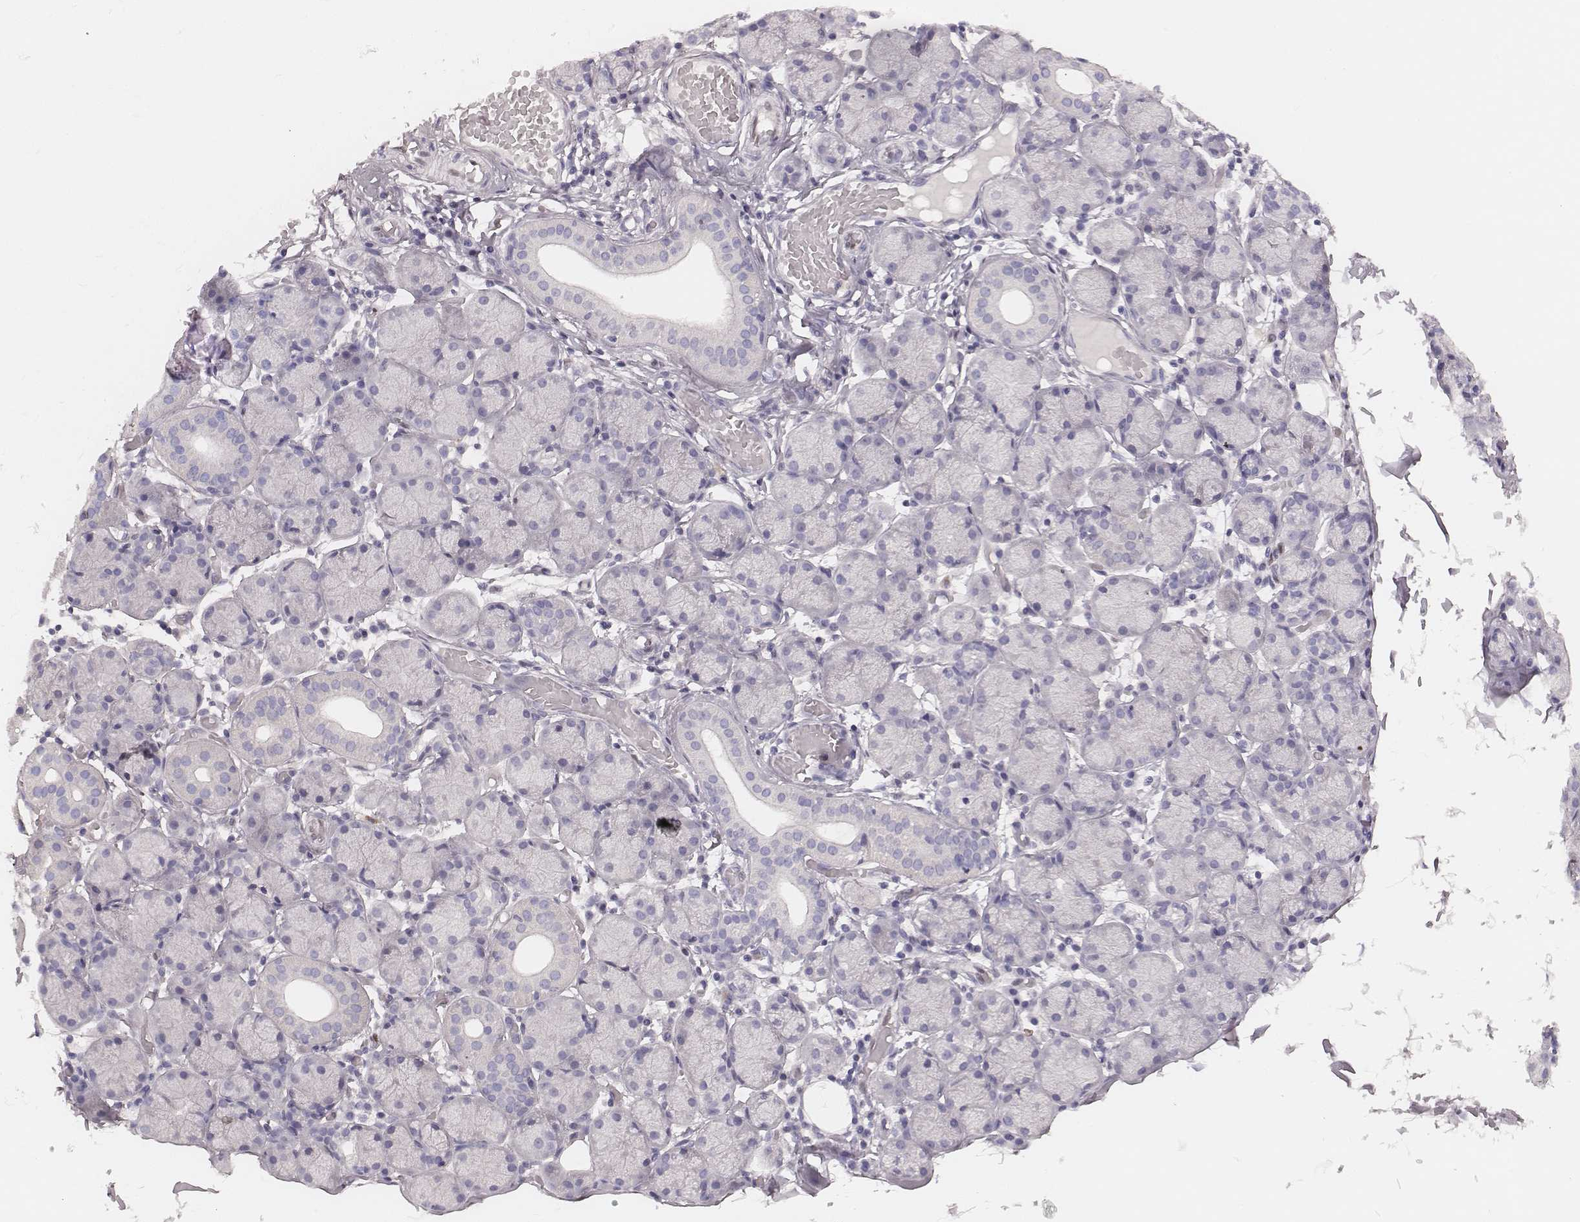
{"staining": {"intensity": "negative", "quantity": "none", "location": "none"}, "tissue": "salivary gland", "cell_type": "Glandular cells", "image_type": "normal", "snomed": [{"axis": "morphology", "description": "Normal tissue, NOS"}, {"axis": "topography", "description": "Salivary gland"}], "caption": "A photomicrograph of human salivary gland is negative for staining in glandular cells.", "gene": "MSX1", "patient": {"sex": "female", "age": 24}}